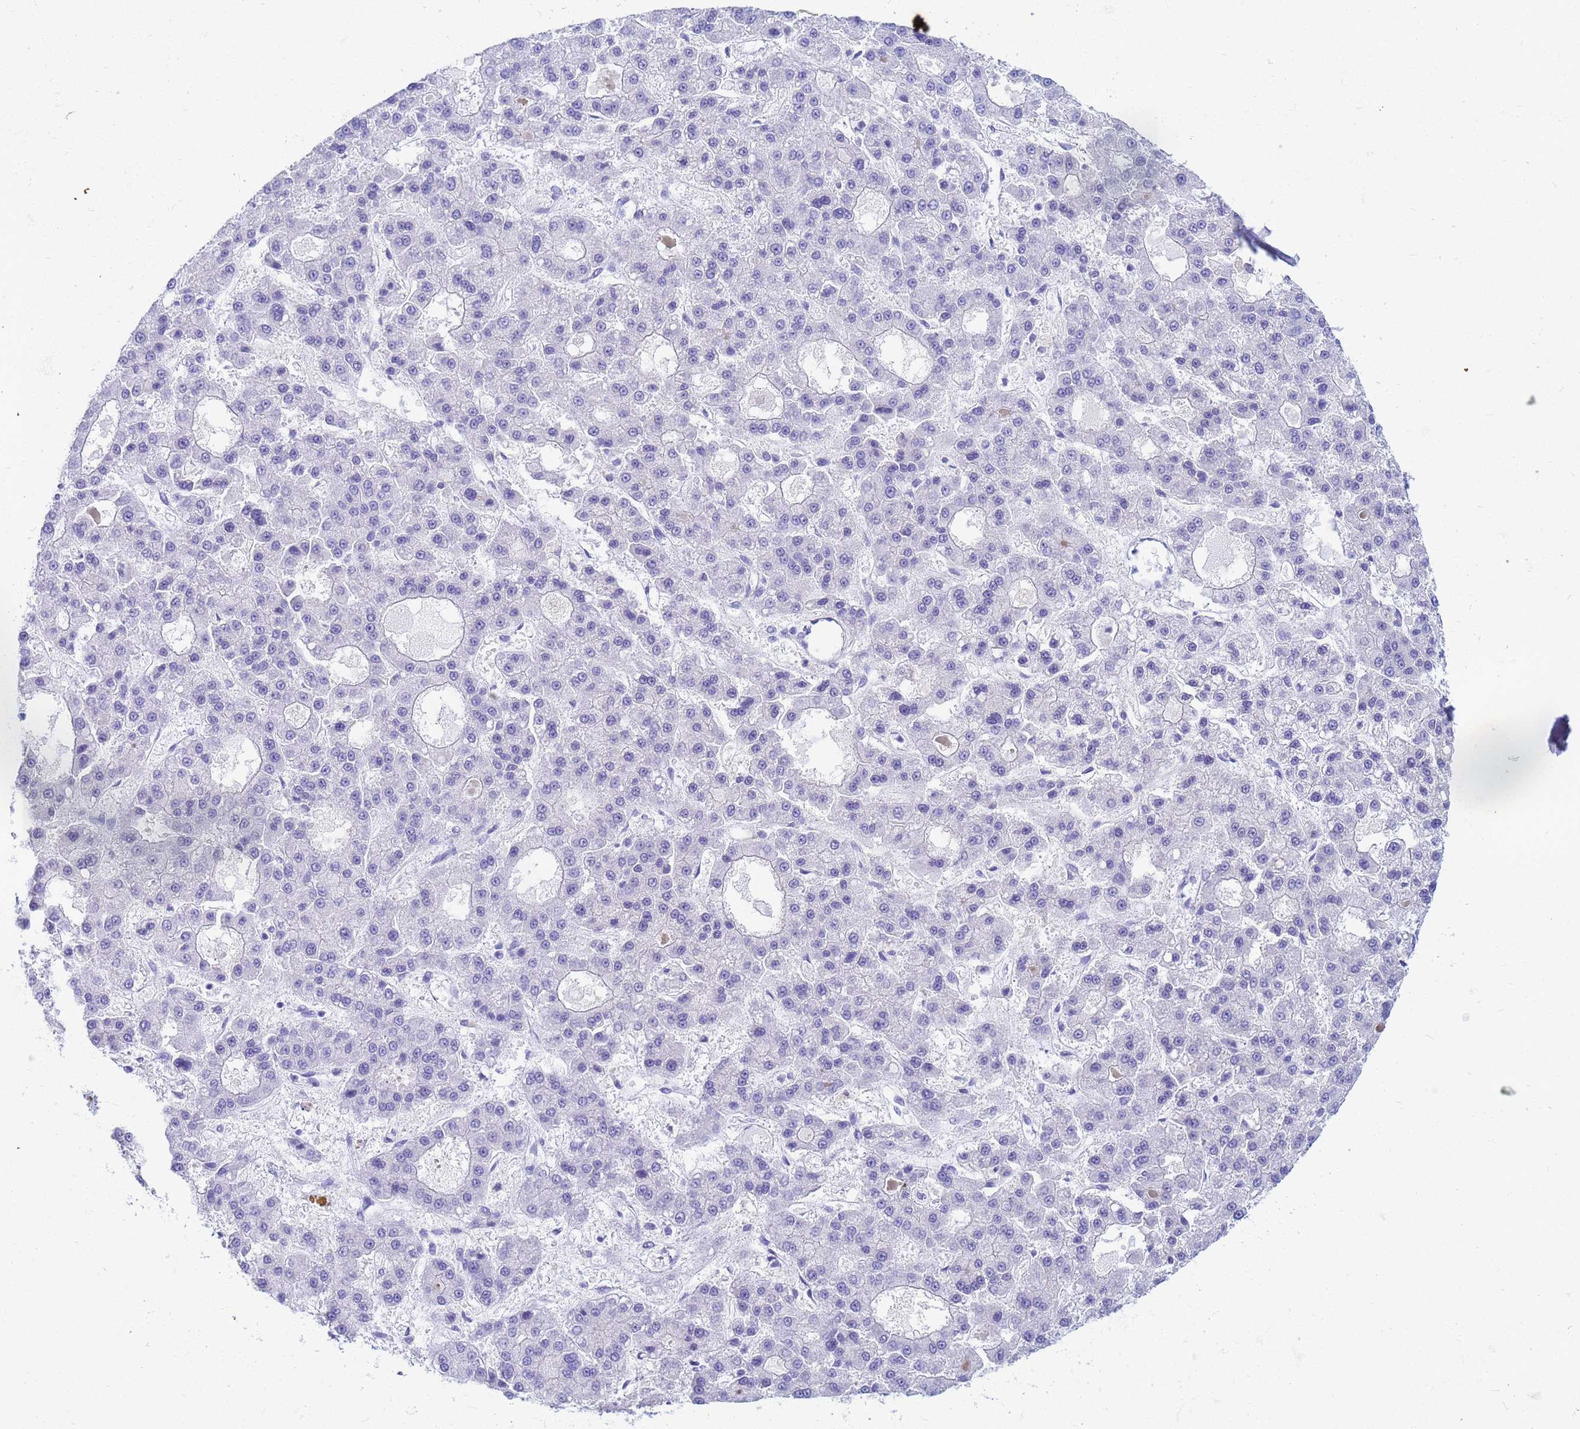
{"staining": {"intensity": "negative", "quantity": "none", "location": "none"}, "tissue": "liver cancer", "cell_type": "Tumor cells", "image_type": "cancer", "snomed": [{"axis": "morphology", "description": "Carcinoma, Hepatocellular, NOS"}, {"axis": "topography", "description": "Liver"}], "caption": "Immunohistochemistry (IHC) of human liver hepatocellular carcinoma demonstrates no positivity in tumor cells.", "gene": "EEA1", "patient": {"sex": "male", "age": 70}}